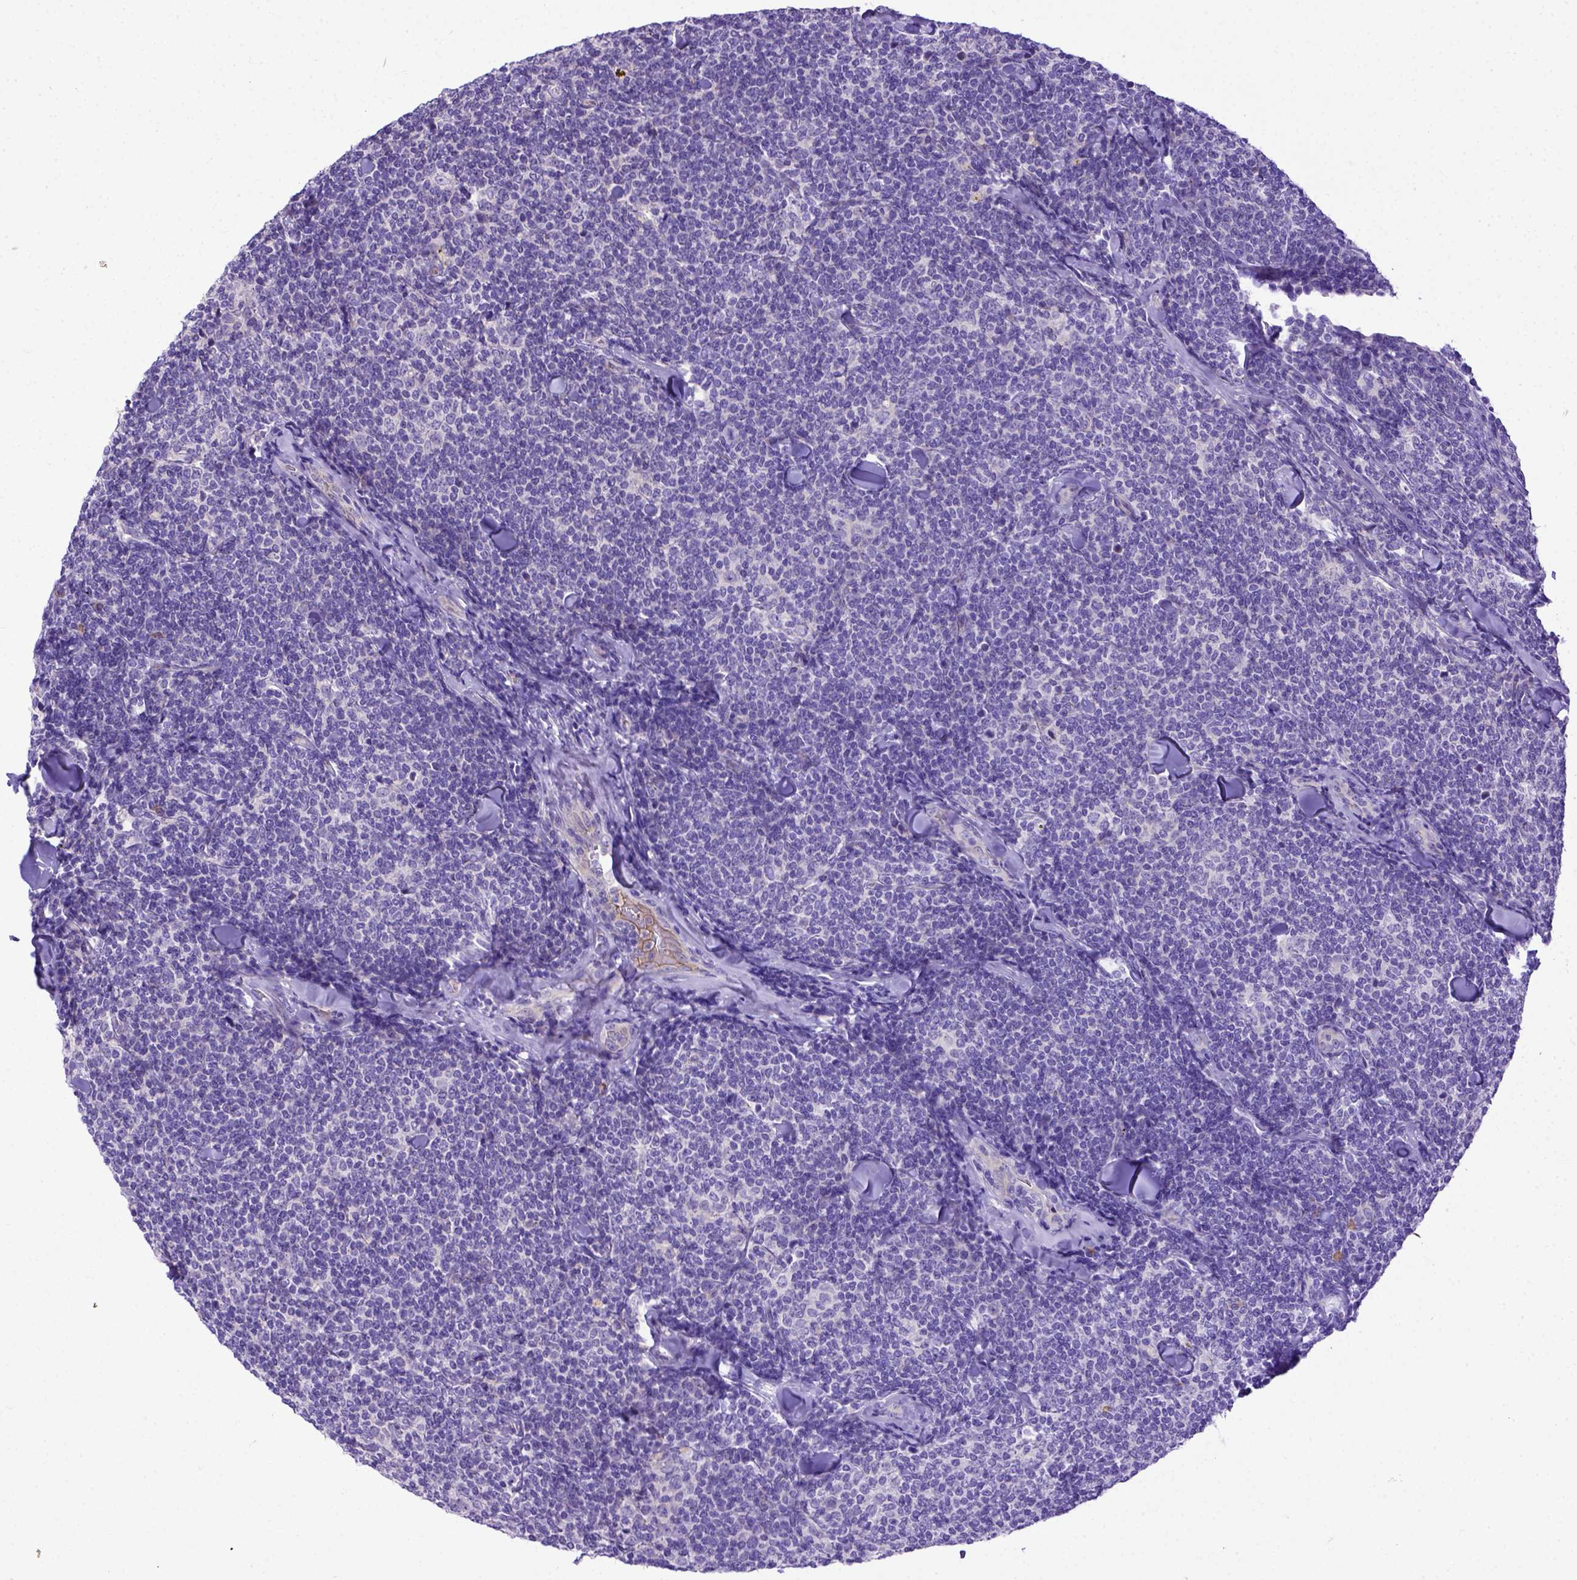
{"staining": {"intensity": "negative", "quantity": "none", "location": "none"}, "tissue": "lymphoma", "cell_type": "Tumor cells", "image_type": "cancer", "snomed": [{"axis": "morphology", "description": "Malignant lymphoma, non-Hodgkin's type, Low grade"}, {"axis": "topography", "description": "Lymph node"}], "caption": "This is an immunohistochemistry (IHC) photomicrograph of human lymphoma. There is no expression in tumor cells.", "gene": "CFAP300", "patient": {"sex": "female", "age": 56}}